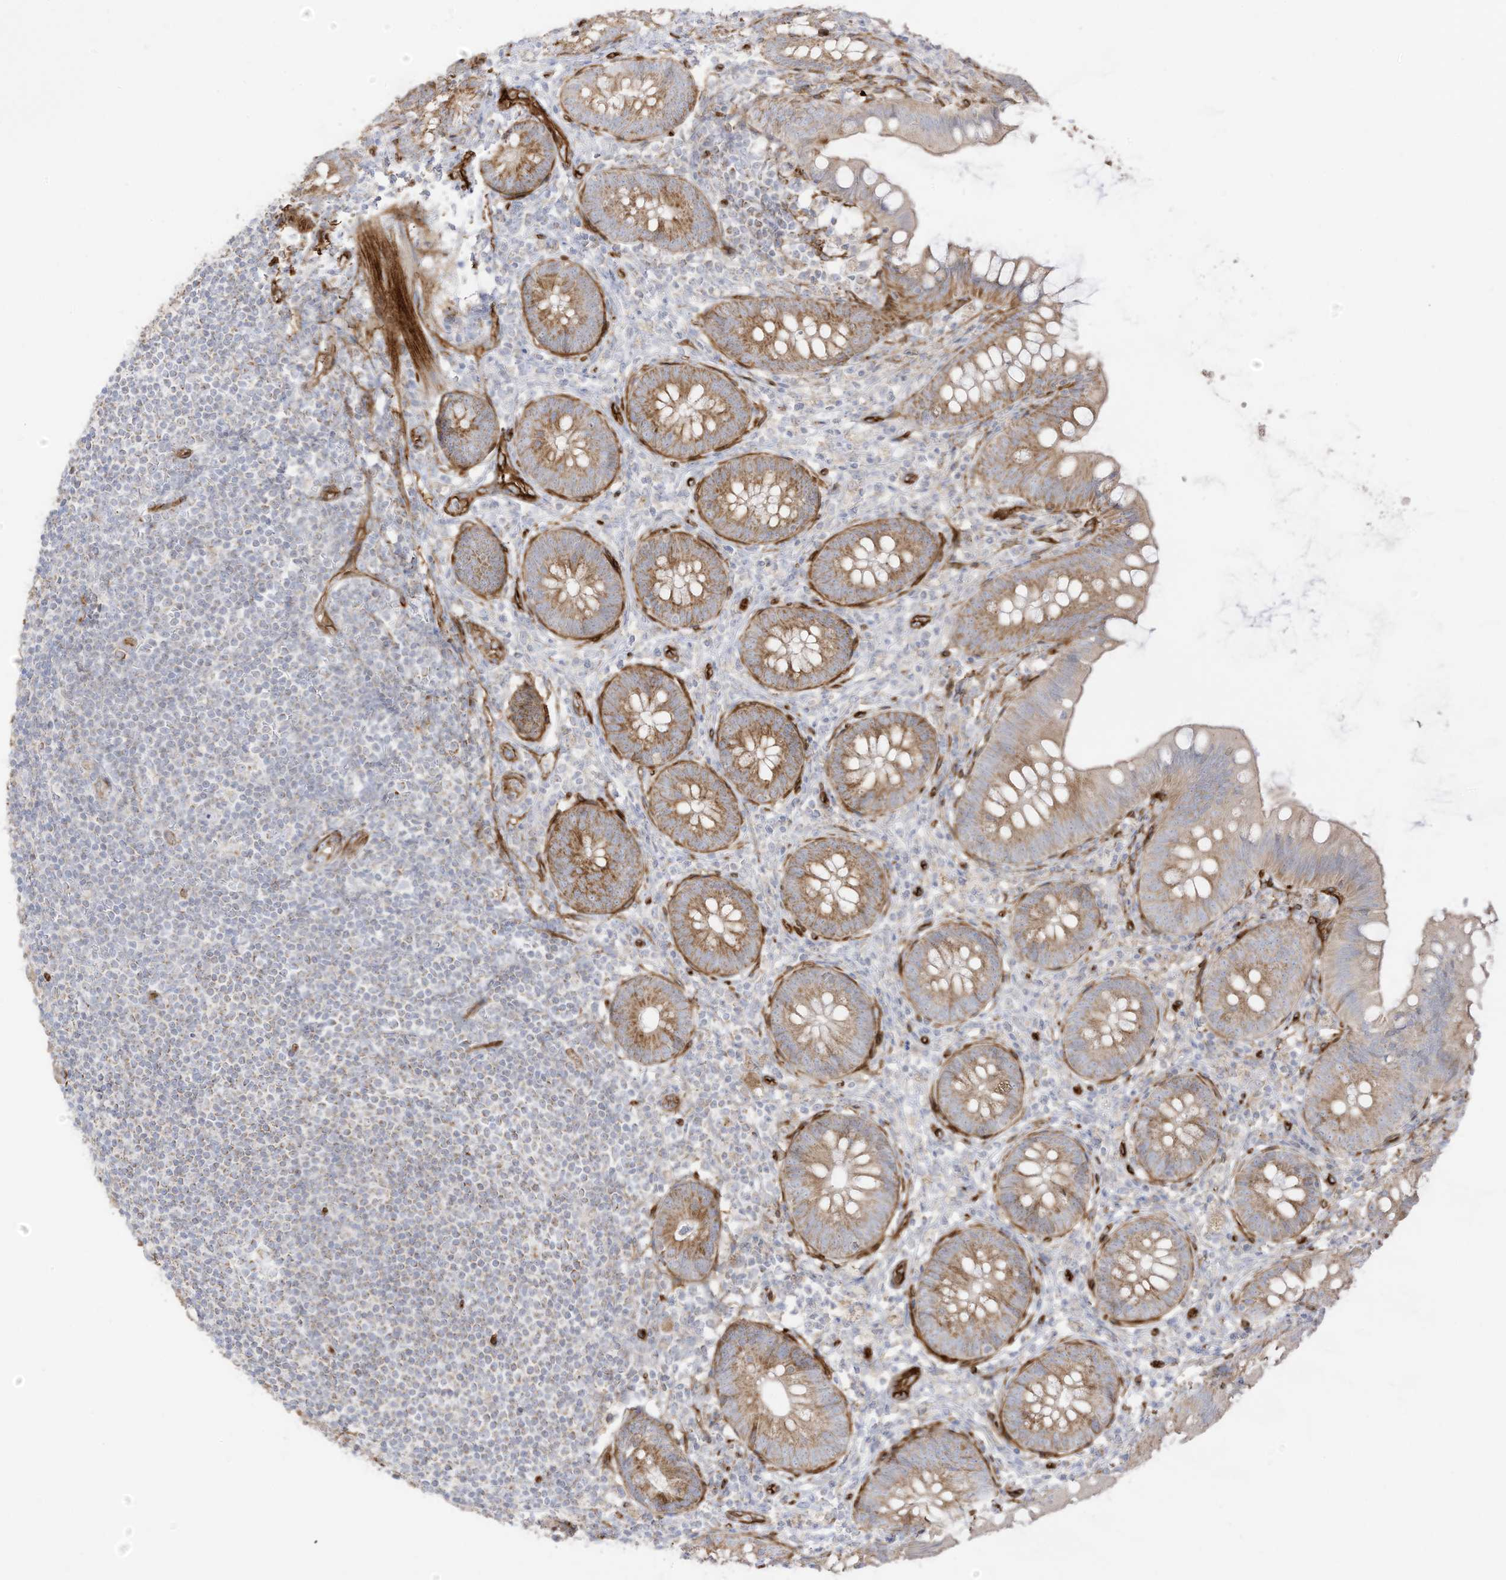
{"staining": {"intensity": "moderate", "quantity": ">75%", "location": "cytoplasmic/membranous"}, "tissue": "appendix", "cell_type": "Glandular cells", "image_type": "normal", "snomed": [{"axis": "morphology", "description": "Normal tissue, NOS"}, {"axis": "topography", "description": "Appendix"}], "caption": "A brown stain shows moderate cytoplasmic/membranous staining of a protein in glandular cells of benign human appendix. (brown staining indicates protein expression, while blue staining denotes nuclei).", "gene": "ABCB7", "patient": {"sex": "female", "age": 62}}